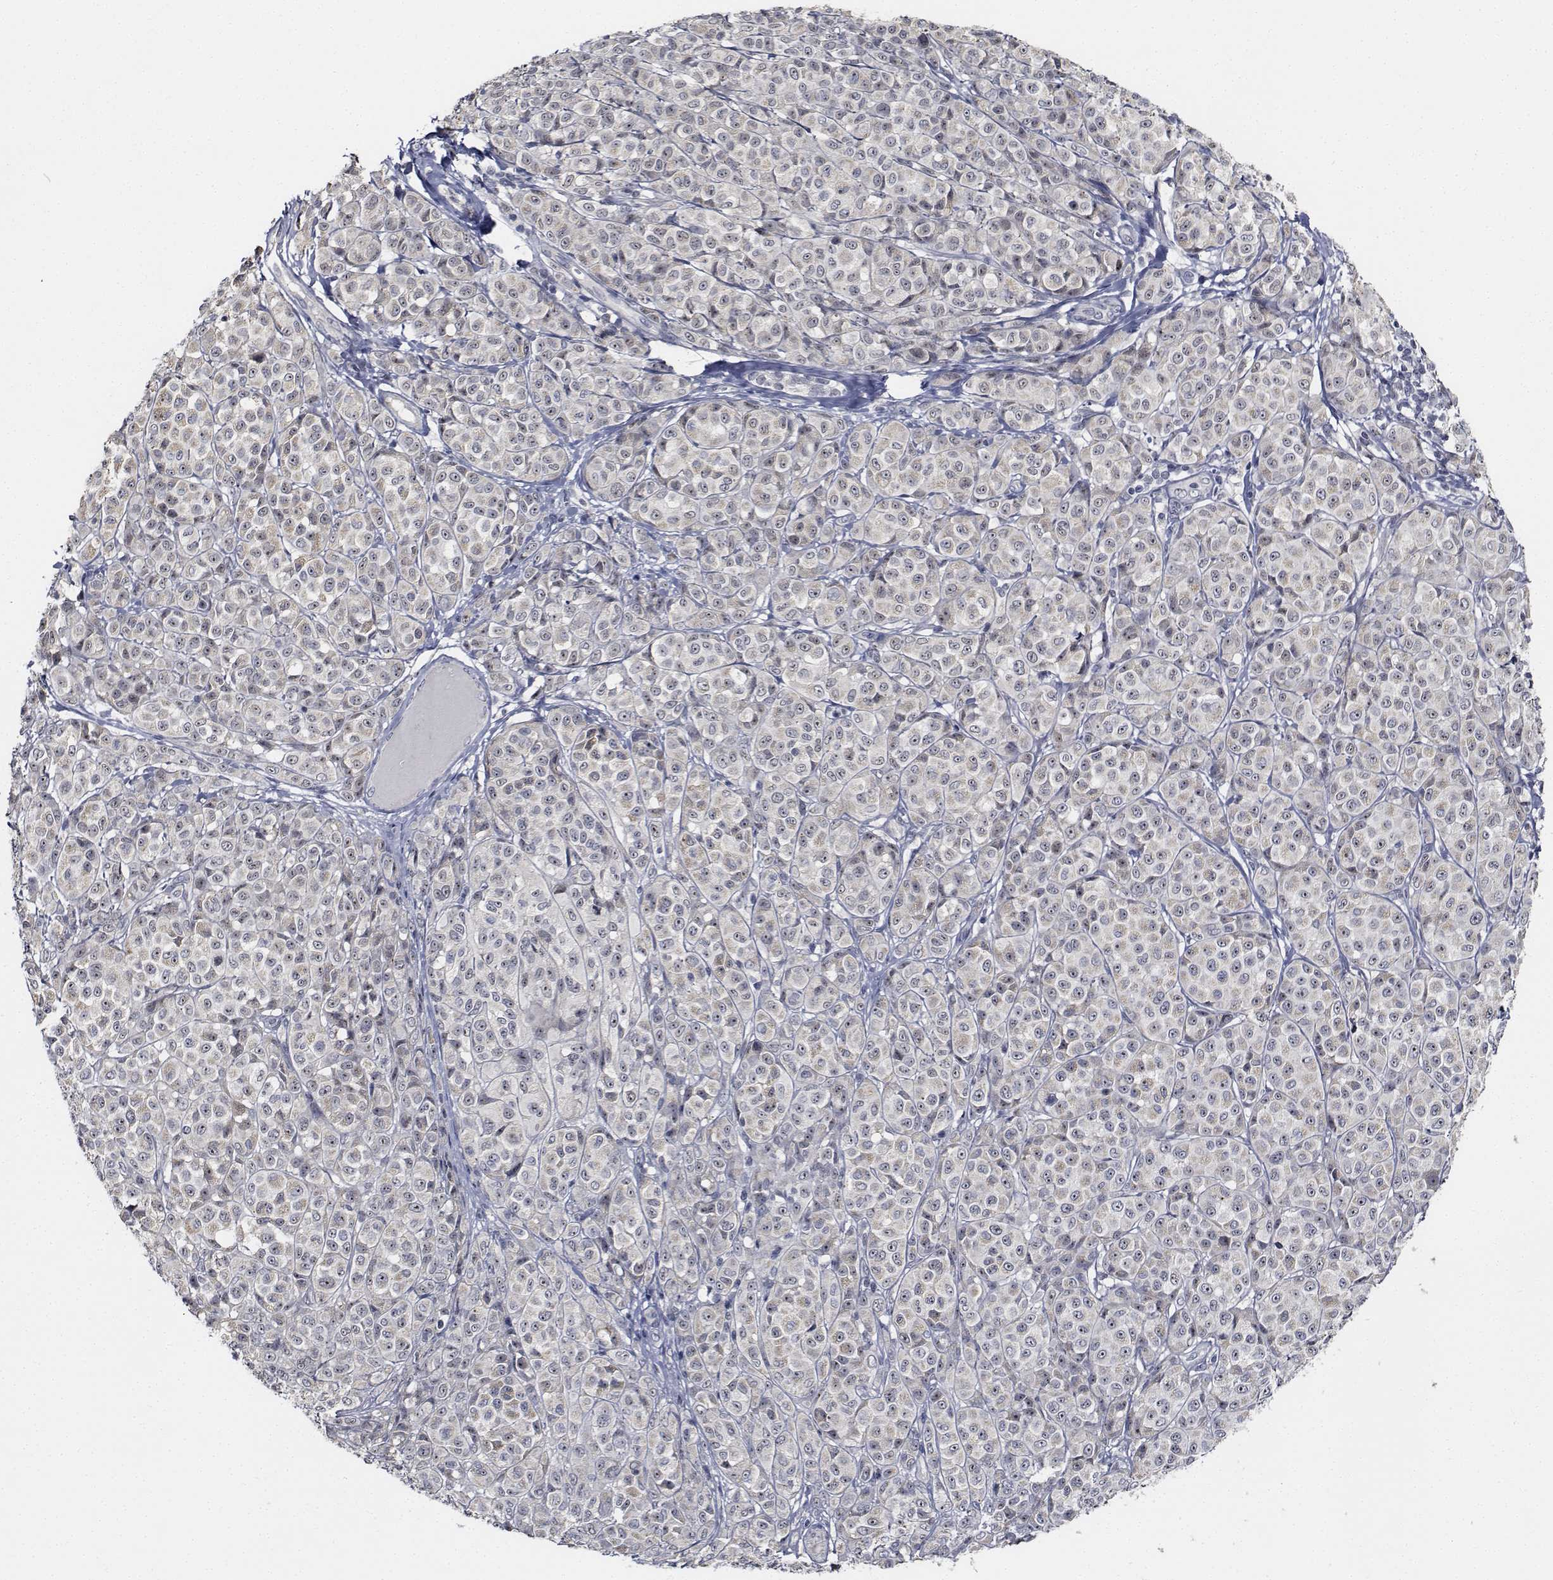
{"staining": {"intensity": "weak", "quantity": "25%-75%", "location": "nuclear"}, "tissue": "melanoma", "cell_type": "Tumor cells", "image_type": "cancer", "snomed": [{"axis": "morphology", "description": "Malignant melanoma, NOS"}, {"axis": "topography", "description": "Skin"}], "caption": "The histopathology image reveals a brown stain indicating the presence of a protein in the nuclear of tumor cells in melanoma.", "gene": "NVL", "patient": {"sex": "male", "age": 89}}